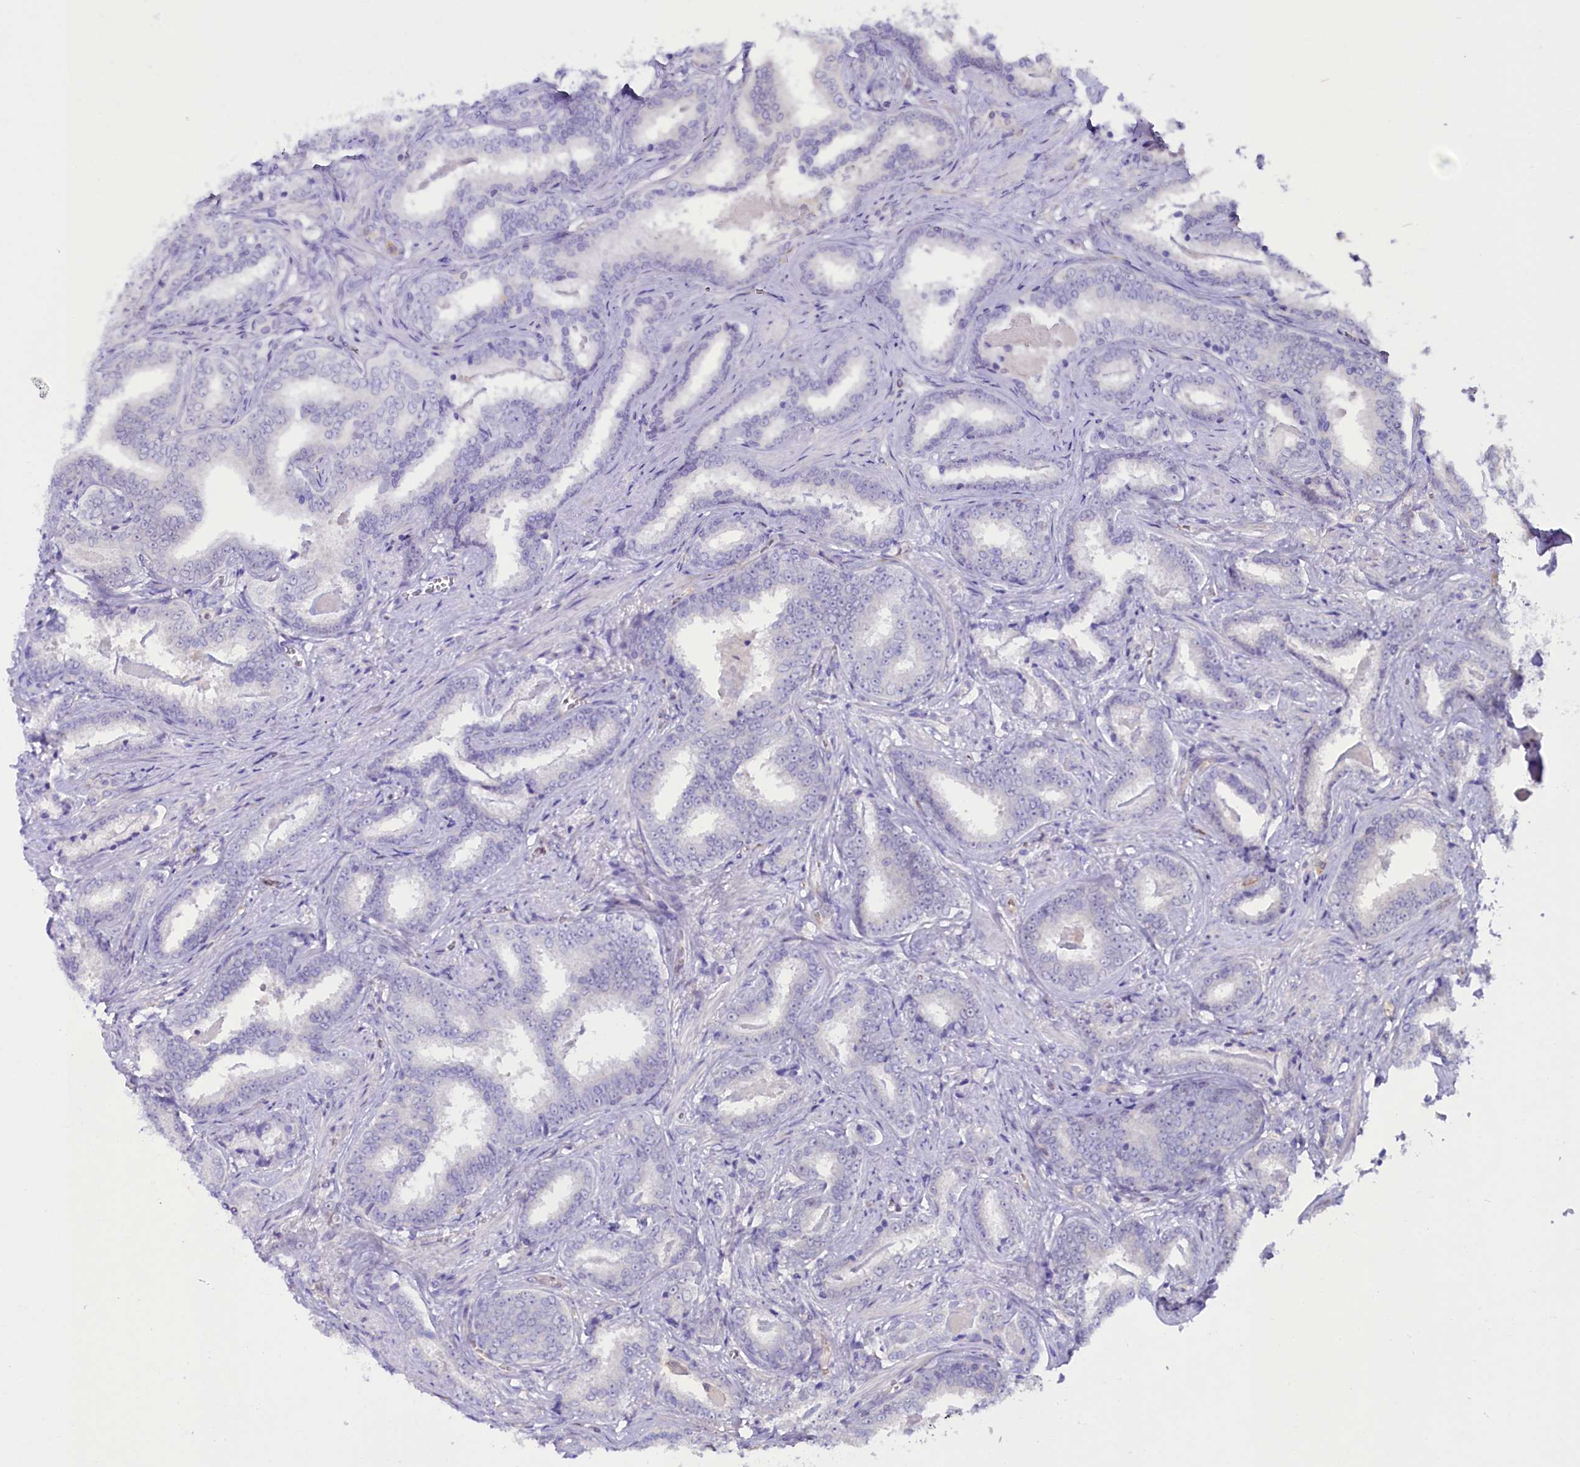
{"staining": {"intensity": "negative", "quantity": "none", "location": "none"}, "tissue": "prostate cancer", "cell_type": "Tumor cells", "image_type": "cancer", "snomed": [{"axis": "morphology", "description": "Adenocarcinoma, High grade"}, {"axis": "topography", "description": "Prostate"}], "caption": "Image shows no protein staining in tumor cells of prostate cancer tissue.", "gene": "PDILT", "patient": {"sex": "male", "age": 67}}